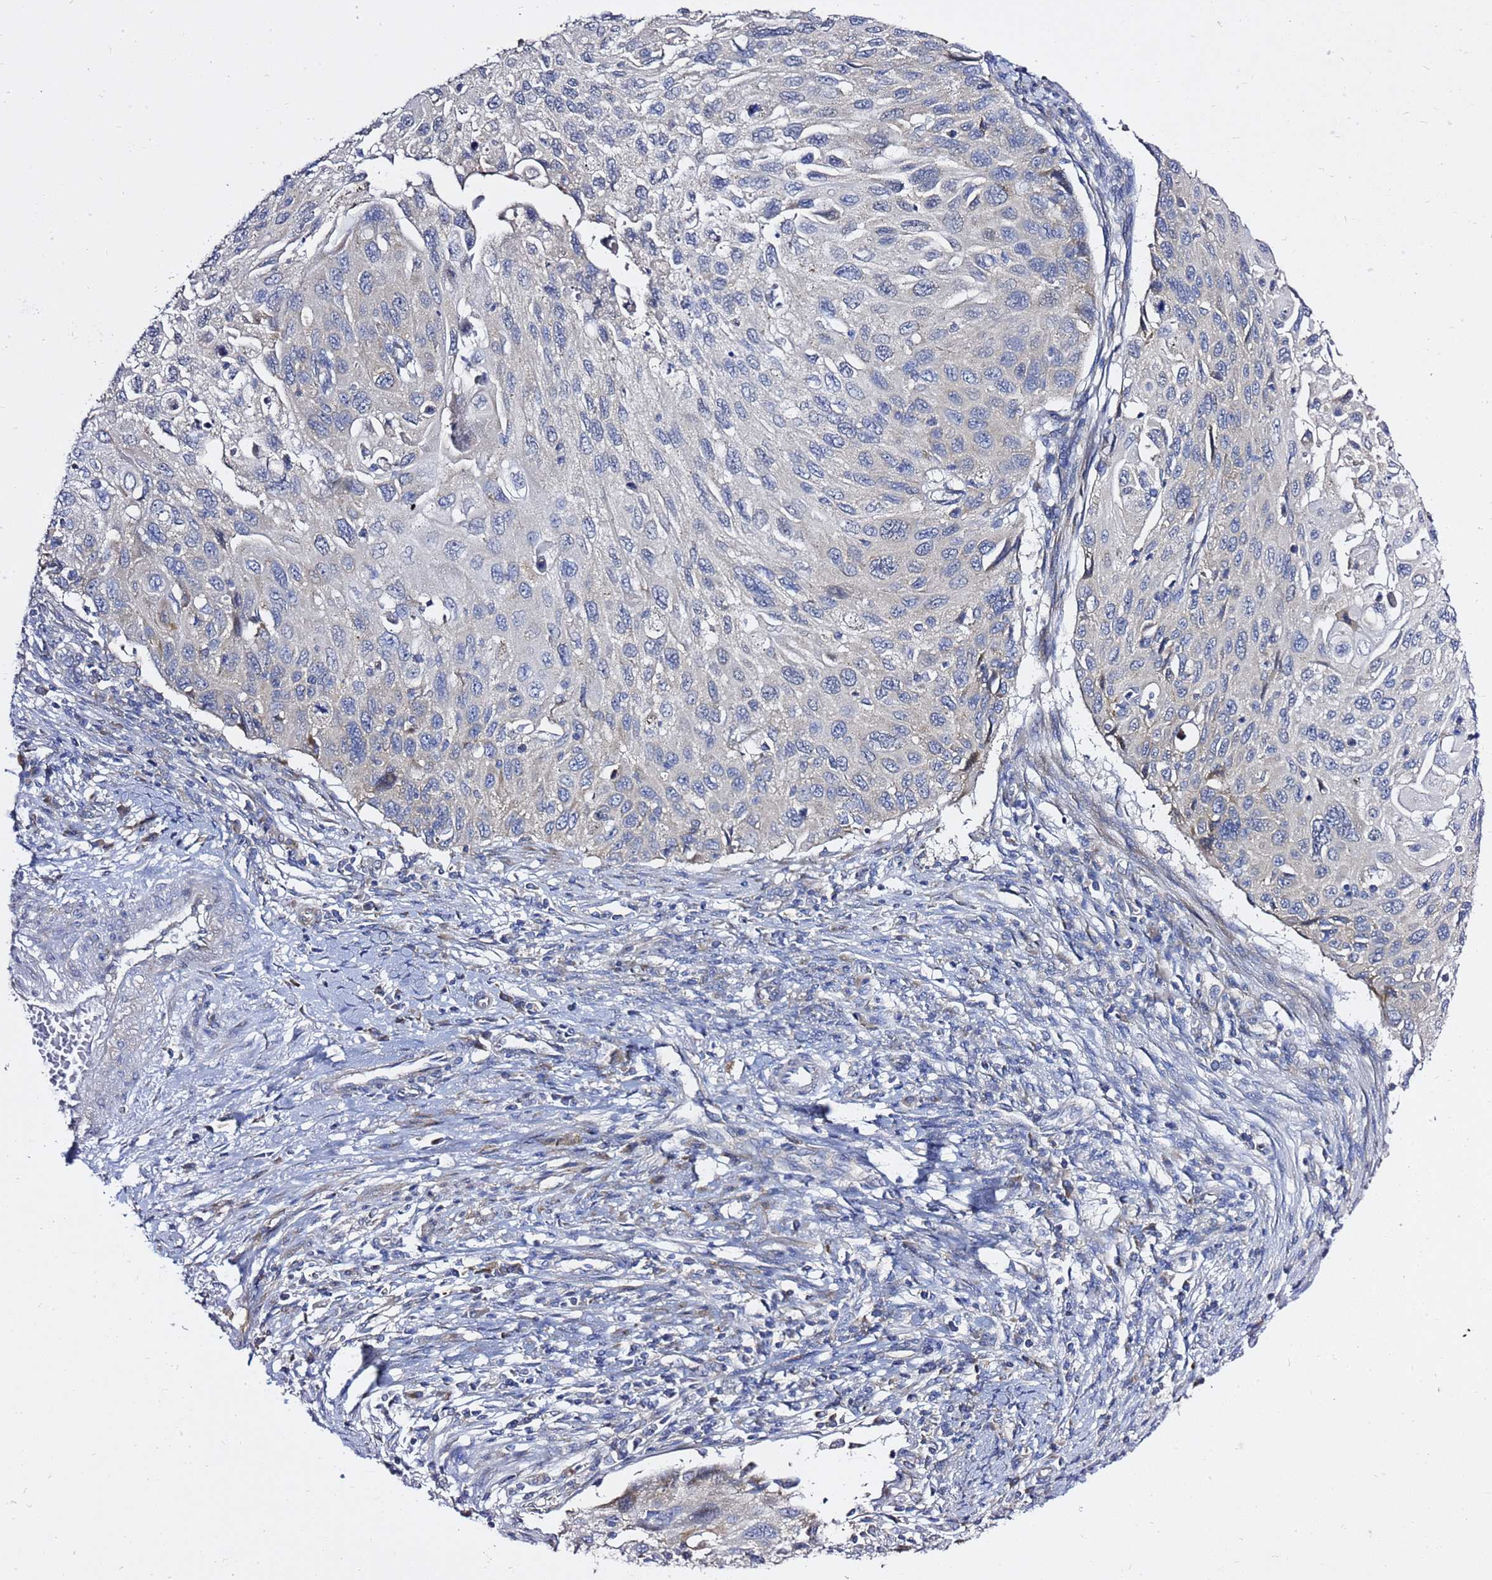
{"staining": {"intensity": "negative", "quantity": "none", "location": "none"}, "tissue": "cervical cancer", "cell_type": "Tumor cells", "image_type": "cancer", "snomed": [{"axis": "morphology", "description": "Squamous cell carcinoma, NOS"}, {"axis": "topography", "description": "Cervix"}], "caption": "The image demonstrates no significant expression in tumor cells of squamous cell carcinoma (cervical).", "gene": "MON1B", "patient": {"sex": "female", "age": 70}}